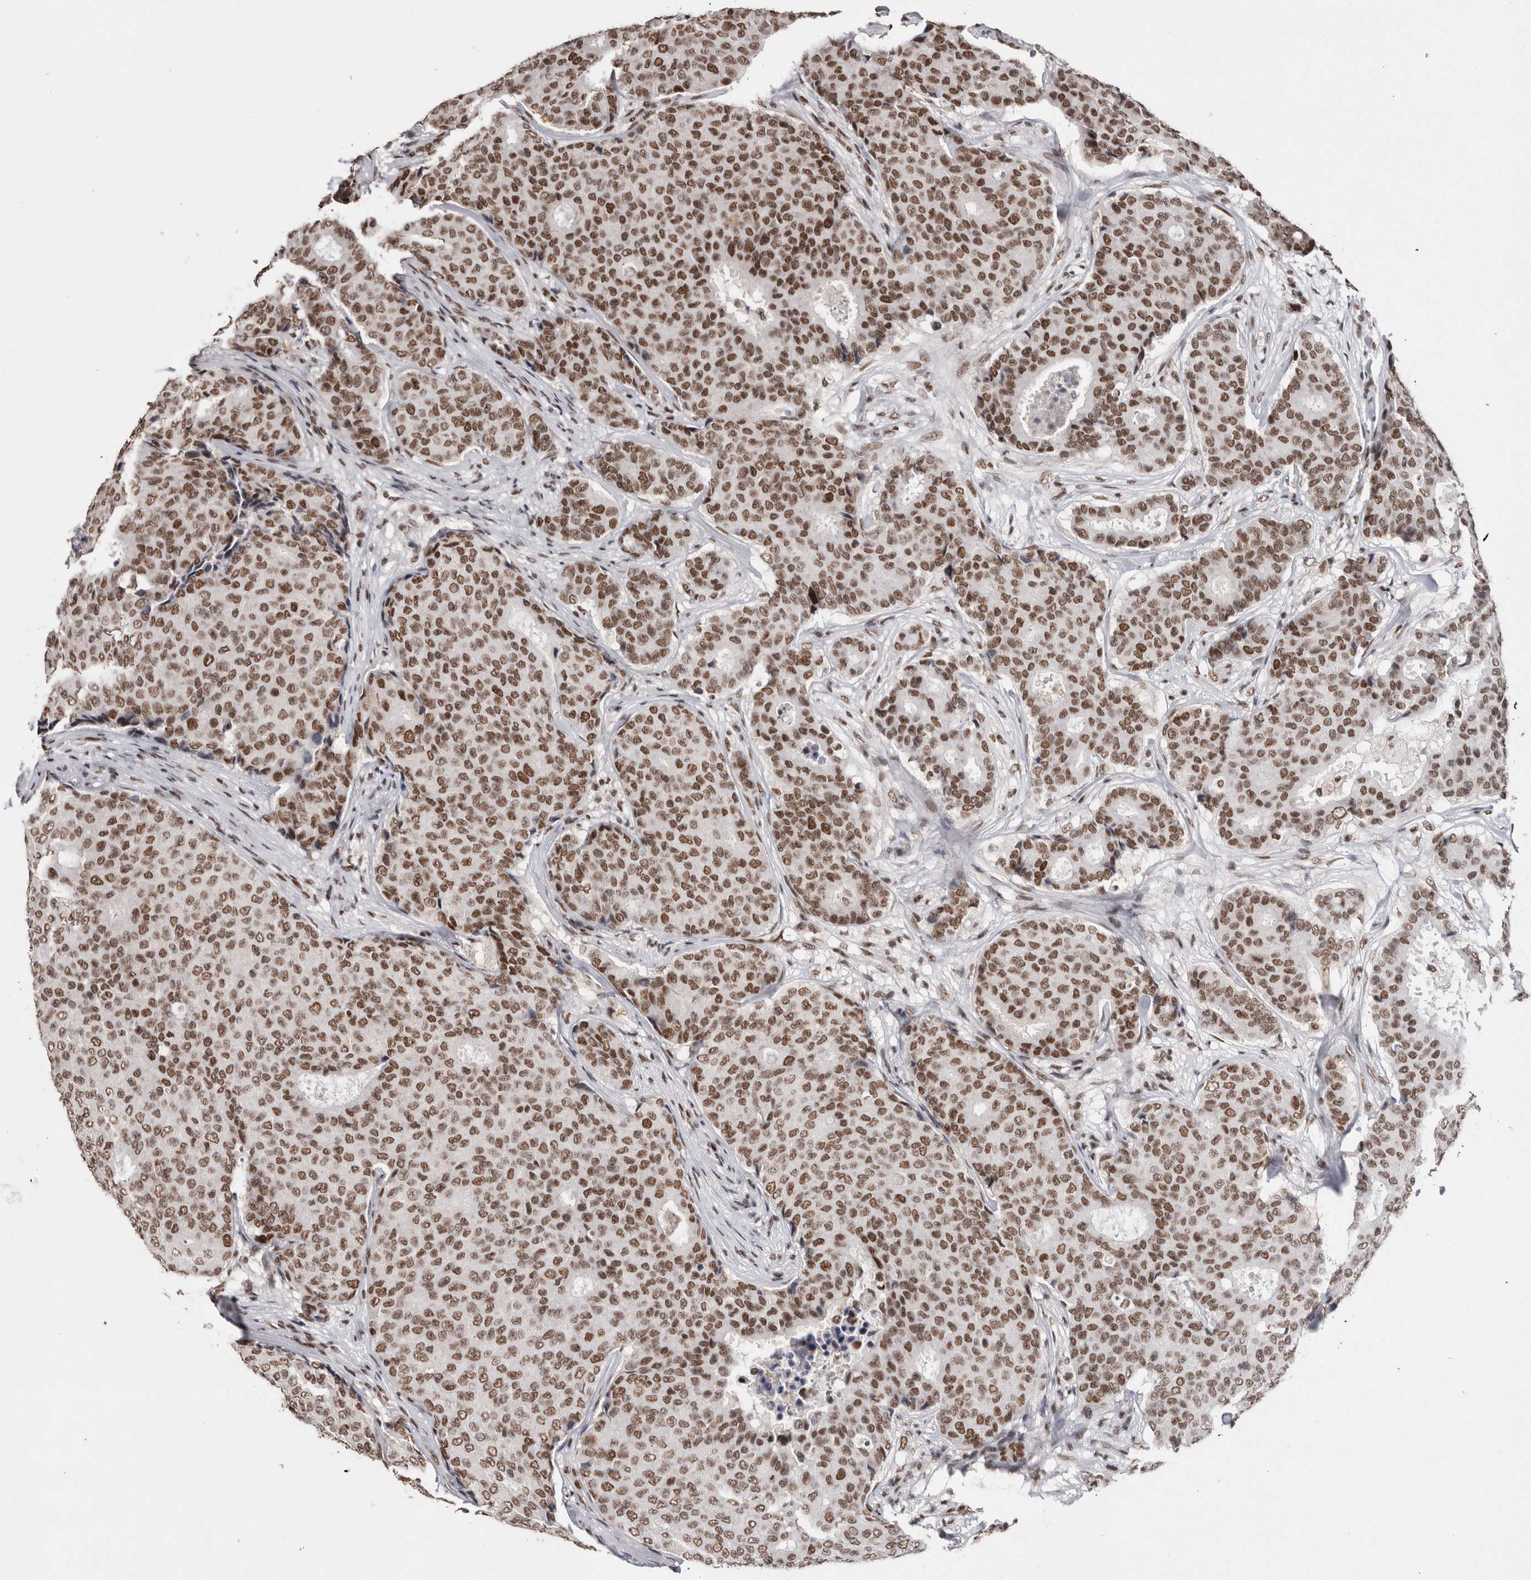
{"staining": {"intensity": "moderate", "quantity": ">75%", "location": "nuclear"}, "tissue": "breast cancer", "cell_type": "Tumor cells", "image_type": "cancer", "snomed": [{"axis": "morphology", "description": "Duct carcinoma"}, {"axis": "topography", "description": "Breast"}], "caption": "Breast invasive ductal carcinoma was stained to show a protein in brown. There is medium levels of moderate nuclear expression in about >75% of tumor cells.", "gene": "SMC1A", "patient": {"sex": "female", "age": 75}}